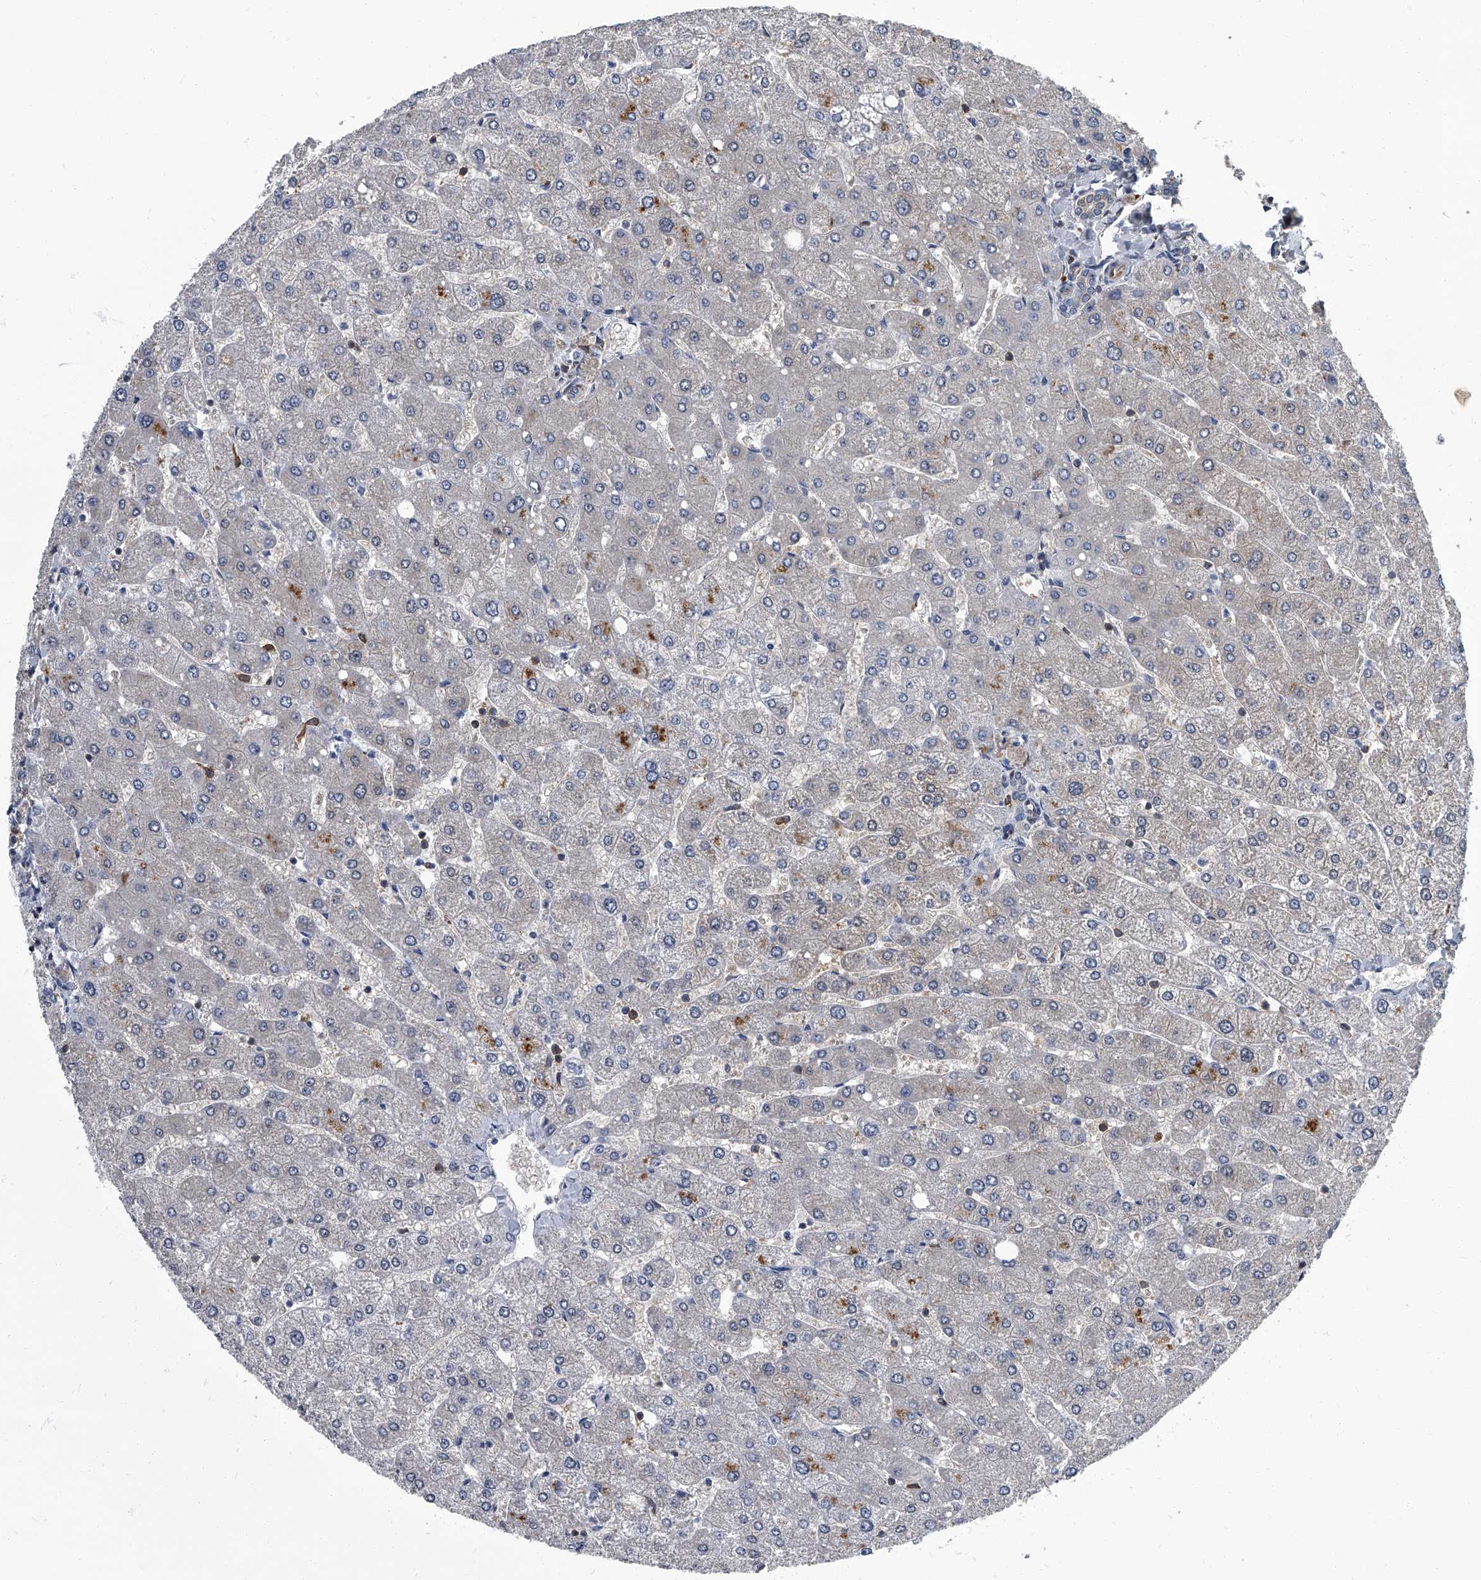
{"staining": {"intensity": "negative", "quantity": "none", "location": "none"}, "tissue": "liver", "cell_type": "Cholangiocytes", "image_type": "normal", "snomed": [{"axis": "morphology", "description": "Normal tissue, NOS"}, {"axis": "topography", "description": "Liver"}], "caption": "IHC histopathology image of unremarkable liver stained for a protein (brown), which reveals no expression in cholangiocytes. Nuclei are stained in blue.", "gene": "CDV3", "patient": {"sex": "male", "age": 55}}